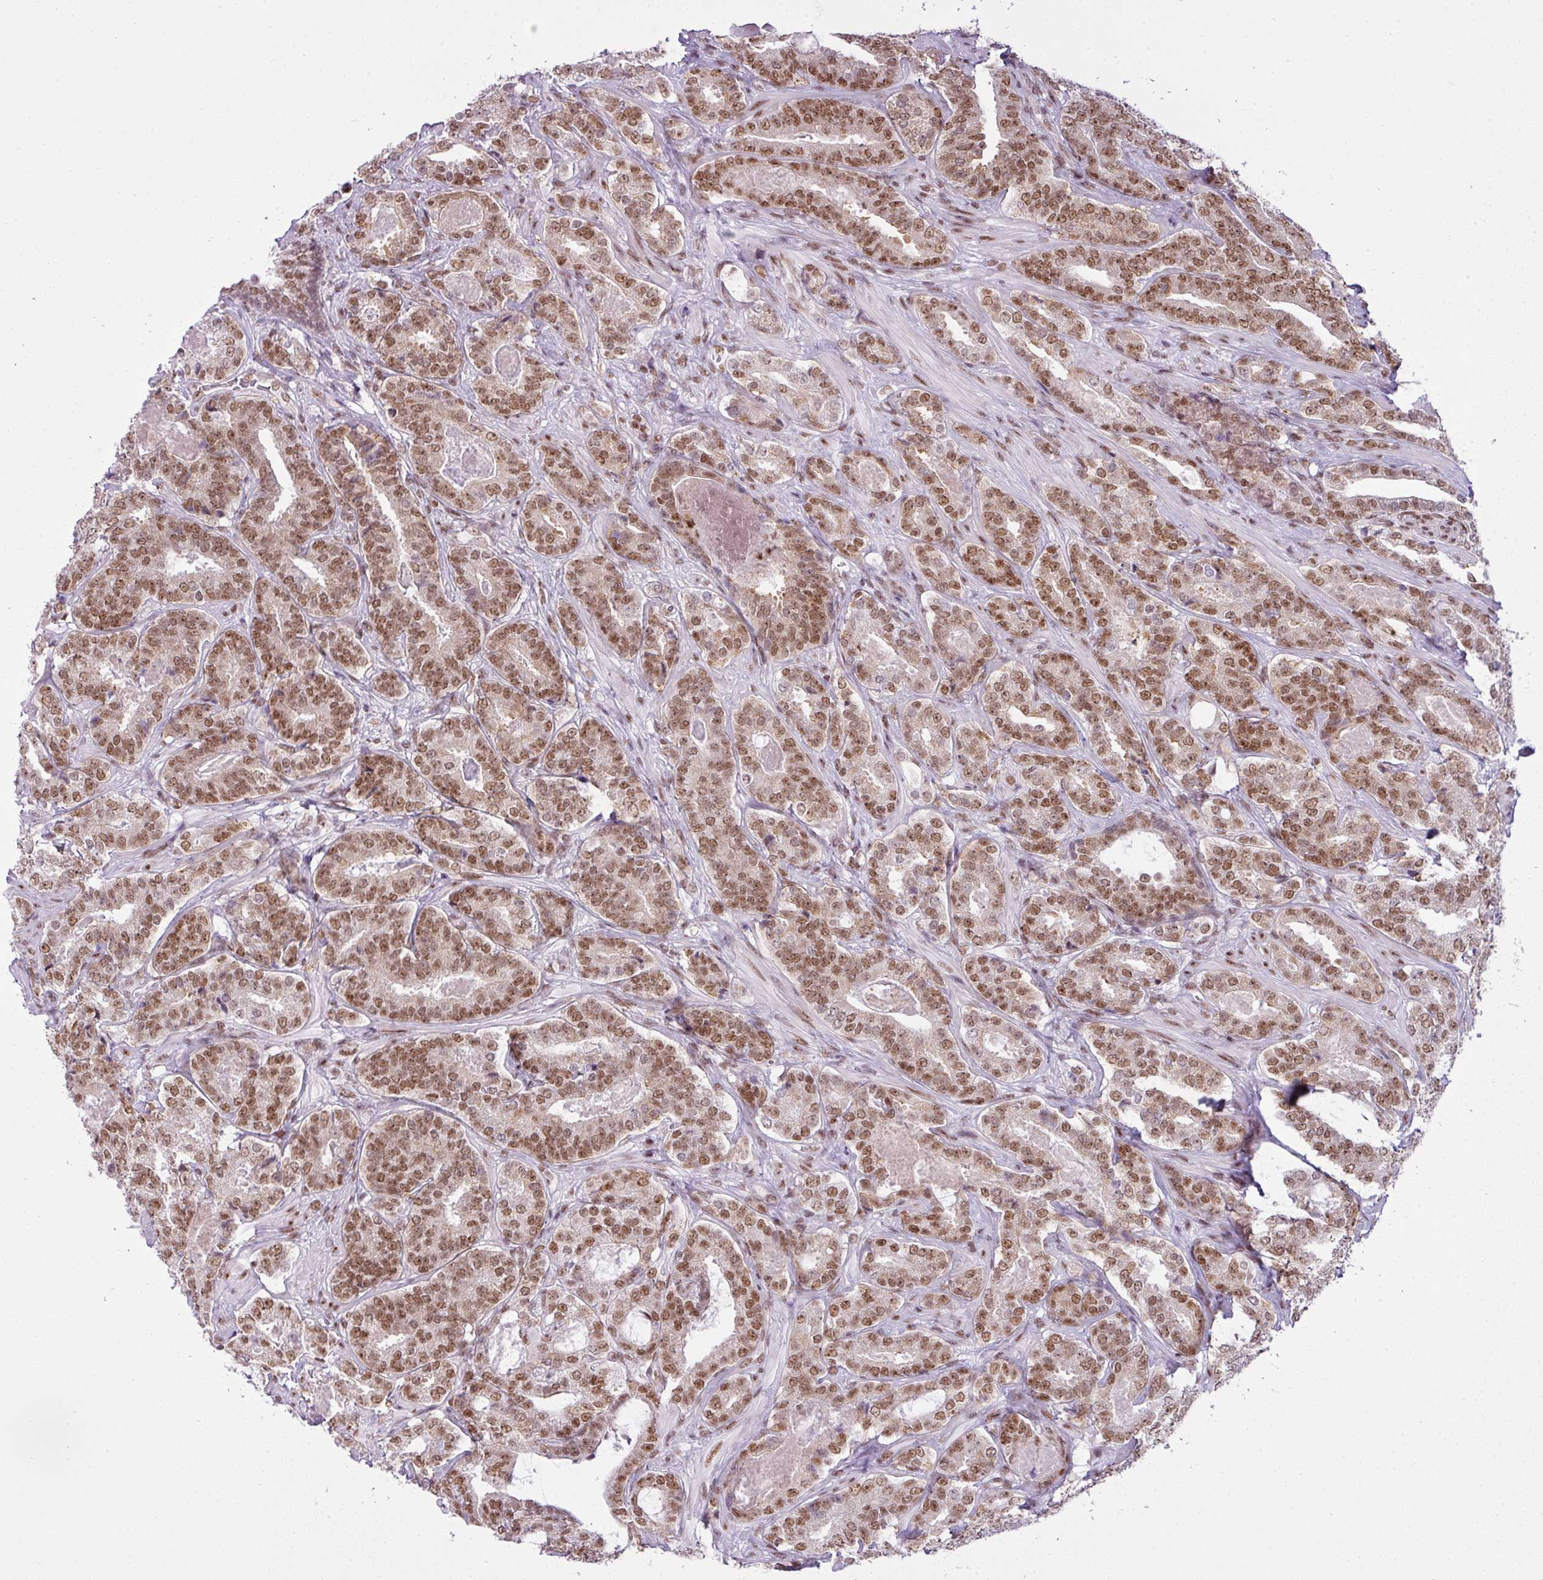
{"staining": {"intensity": "moderate", "quantity": ">75%", "location": "nuclear"}, "tissue": "prostate cancer", "cell_type": "Tumor cells", "image_type": "cancer", "snomed": [{"axis": "morphology", "description": "Adenocarcinoma, High grade"}, {"axis": "topography", "description": "Prostate"}], "caption": "DAB immunohistochemical staining of human prostate cancer (high-grade adenocarcinoma) exhibits moderate nuclear protein staining in approximately >75% of tumor cells. The staining is performed using DAB (3,3'-diaminobenzidine) brown chromogen to label protein expression. The nuclei are counter-stained blue using hematoxylin.", "gene": "ARL6IP4", "patient": {"sex": "male", "age": 65}}